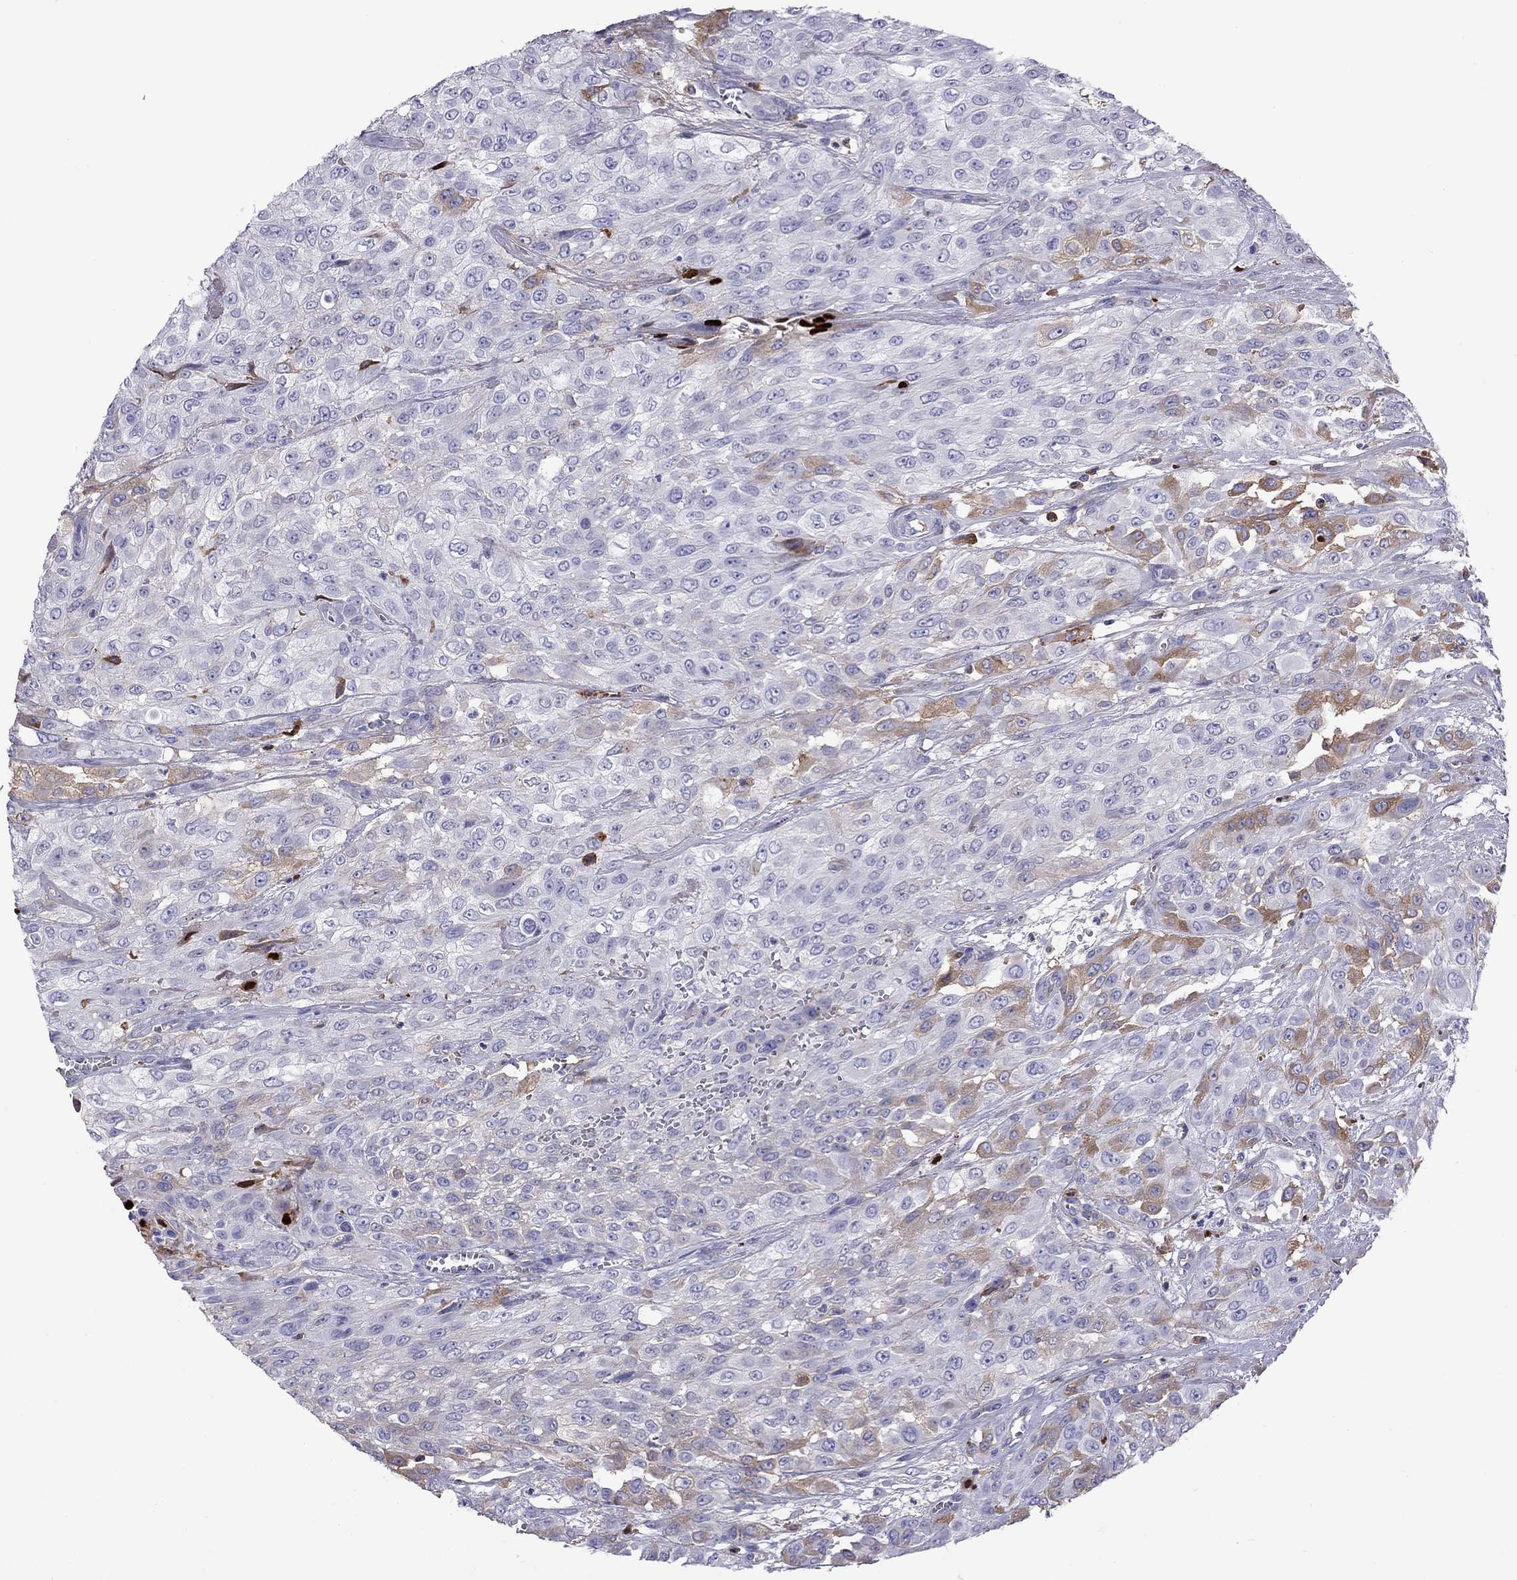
{"staining": {"intensity": "weak", "quantity": "<25%", "location": "cytoplasmic/membranous"}, "tissue": "urothelial cancer", "cell_type": "Tumor cells", "image_type": "cancer", "snomed": [{"axis": "morphology", "description": "Urothelial carcinoma, High grade"}, {"axis": "topography", "description": "Urinary bladder"}], "caption": "The micrograph exhibits no staining of tumor cells in urothelial cancer. The staining was performed using DAB to visualize the protein expression in brown, while the nuclei were stained in blue with hematoxylin (Magnification: 20x).", "gene": "SERPINA3", "patient": {"sex": "male", "age": 57}}